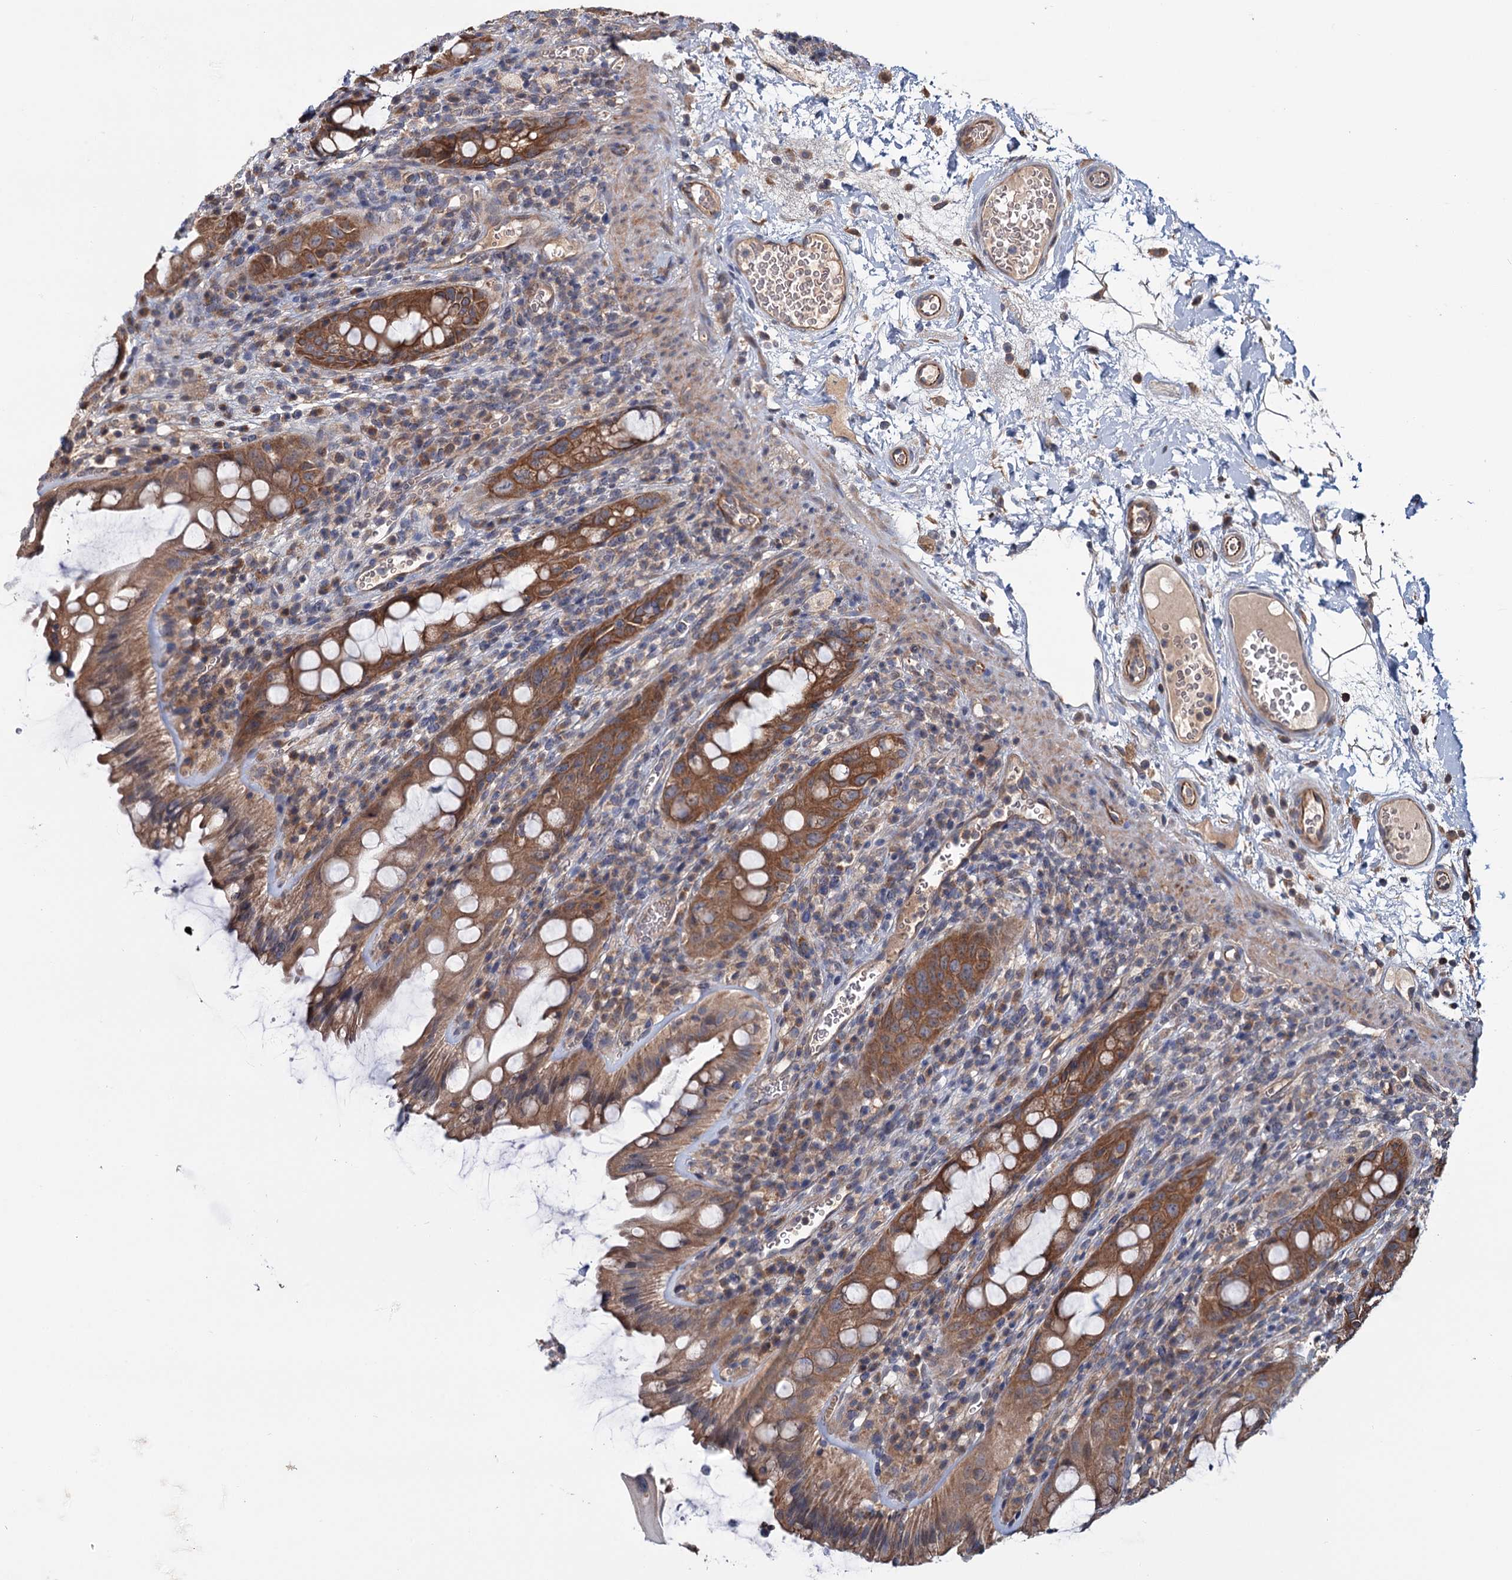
{"staining": {"intensity": "moderate", "quantity": ">75%", "location": "cytoplasmic/membranous"}, "tissue": "rectum", "cell_type": "Glandular cells", "image_type": "normal", "snomed": [{"axis": "morphology", "description": "Normal tissue, NOS"}, {"axis": "topography", "description": "Rectum"}], "caption": "High-power microscopy captured an IHC micrograph of normal rectum, revealing moderate cytoplasmic/membranous expression in about >75% of glandular cells.", "gene": "MTRR", "patient": {"sex": "female", "age": 57}}